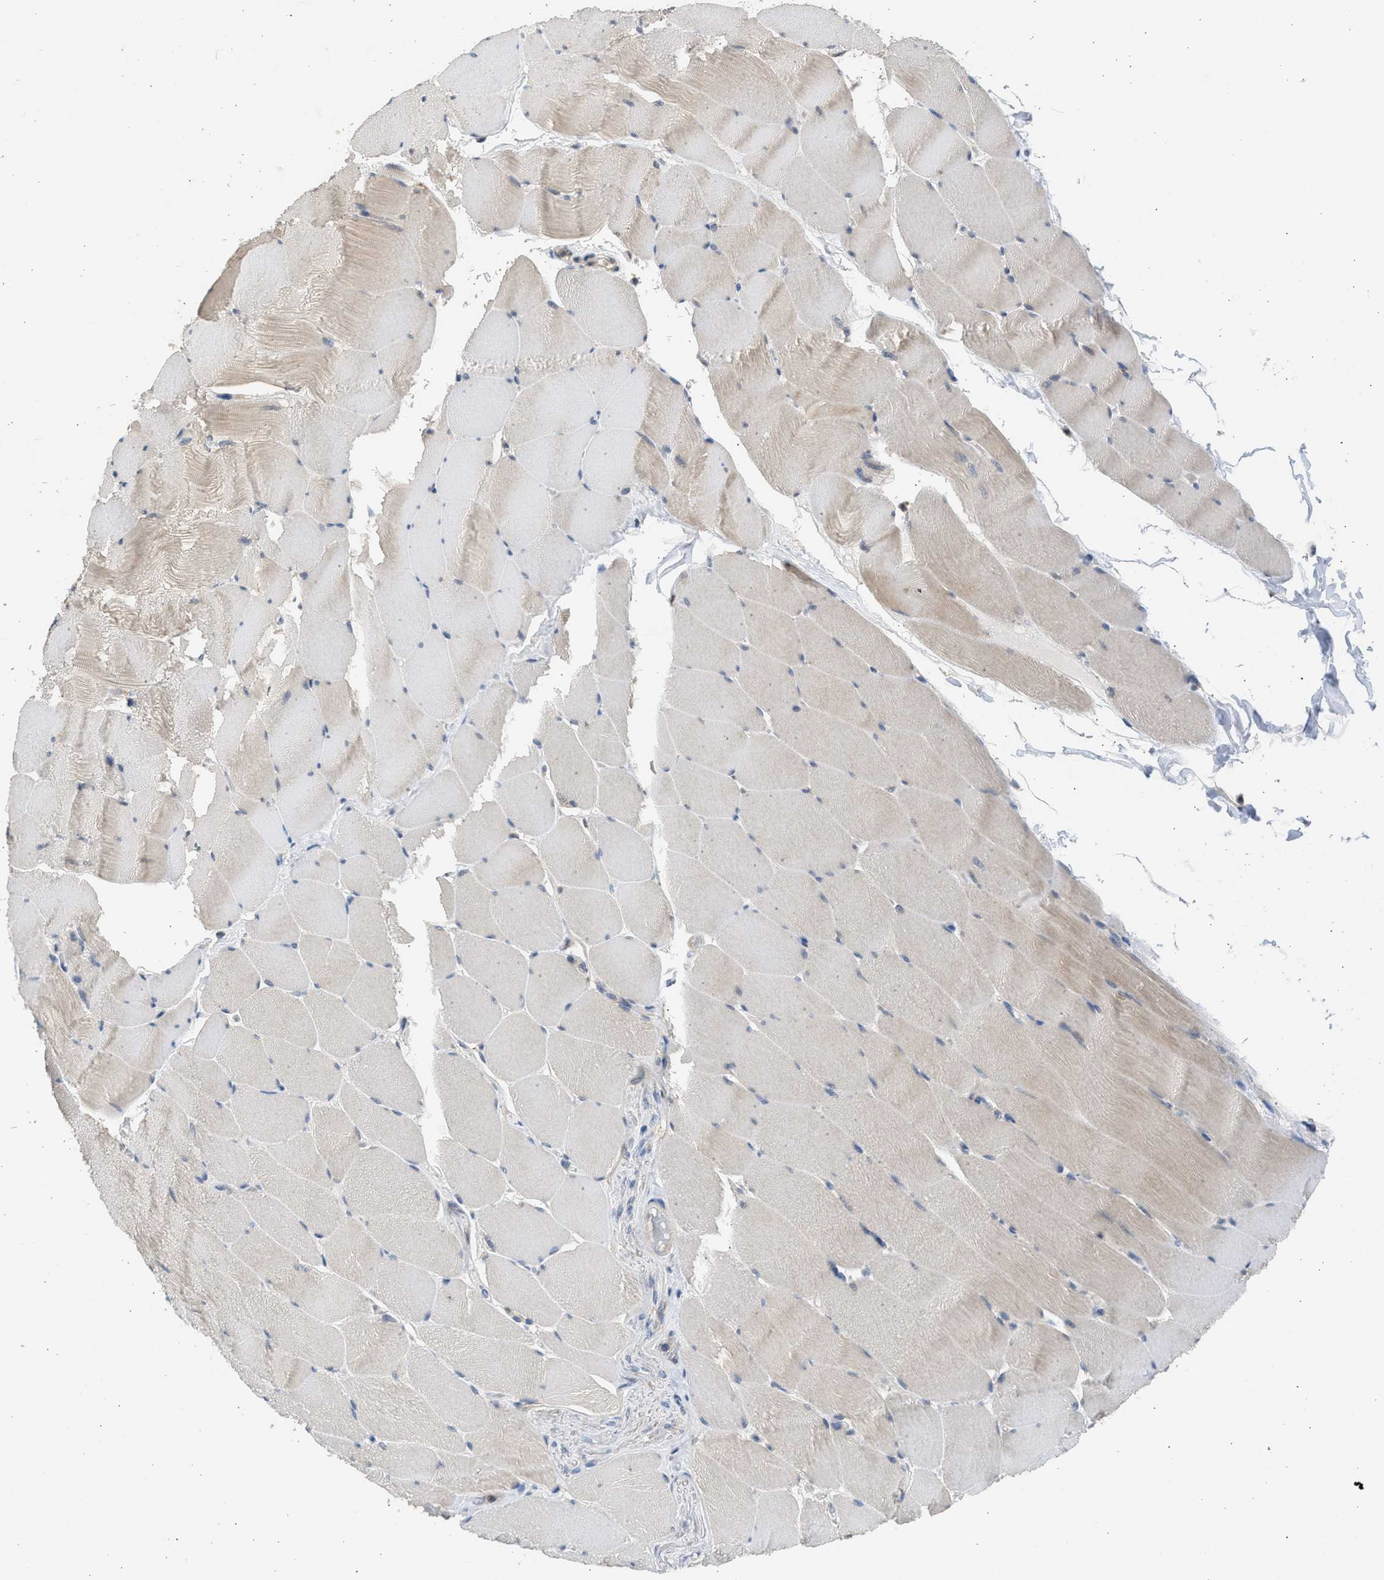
{"staining": {"intensity": "negative", "quantity": "none", "location": "none"}, "tissue": "skeletal muscle", "cell_type": "Myocytes", "image_type": "normal", "snomed": [{"axis": "morphology", "description": "Normal tissue, NOS"}, {"axis": "topography", "description": "Skeletal muscle"}], "caption": "Myocytes show no significant staining in unremarkable skeletal muscle.", "gene": "CYP1A1", "patient": {"sex": "male", "age": 62}}